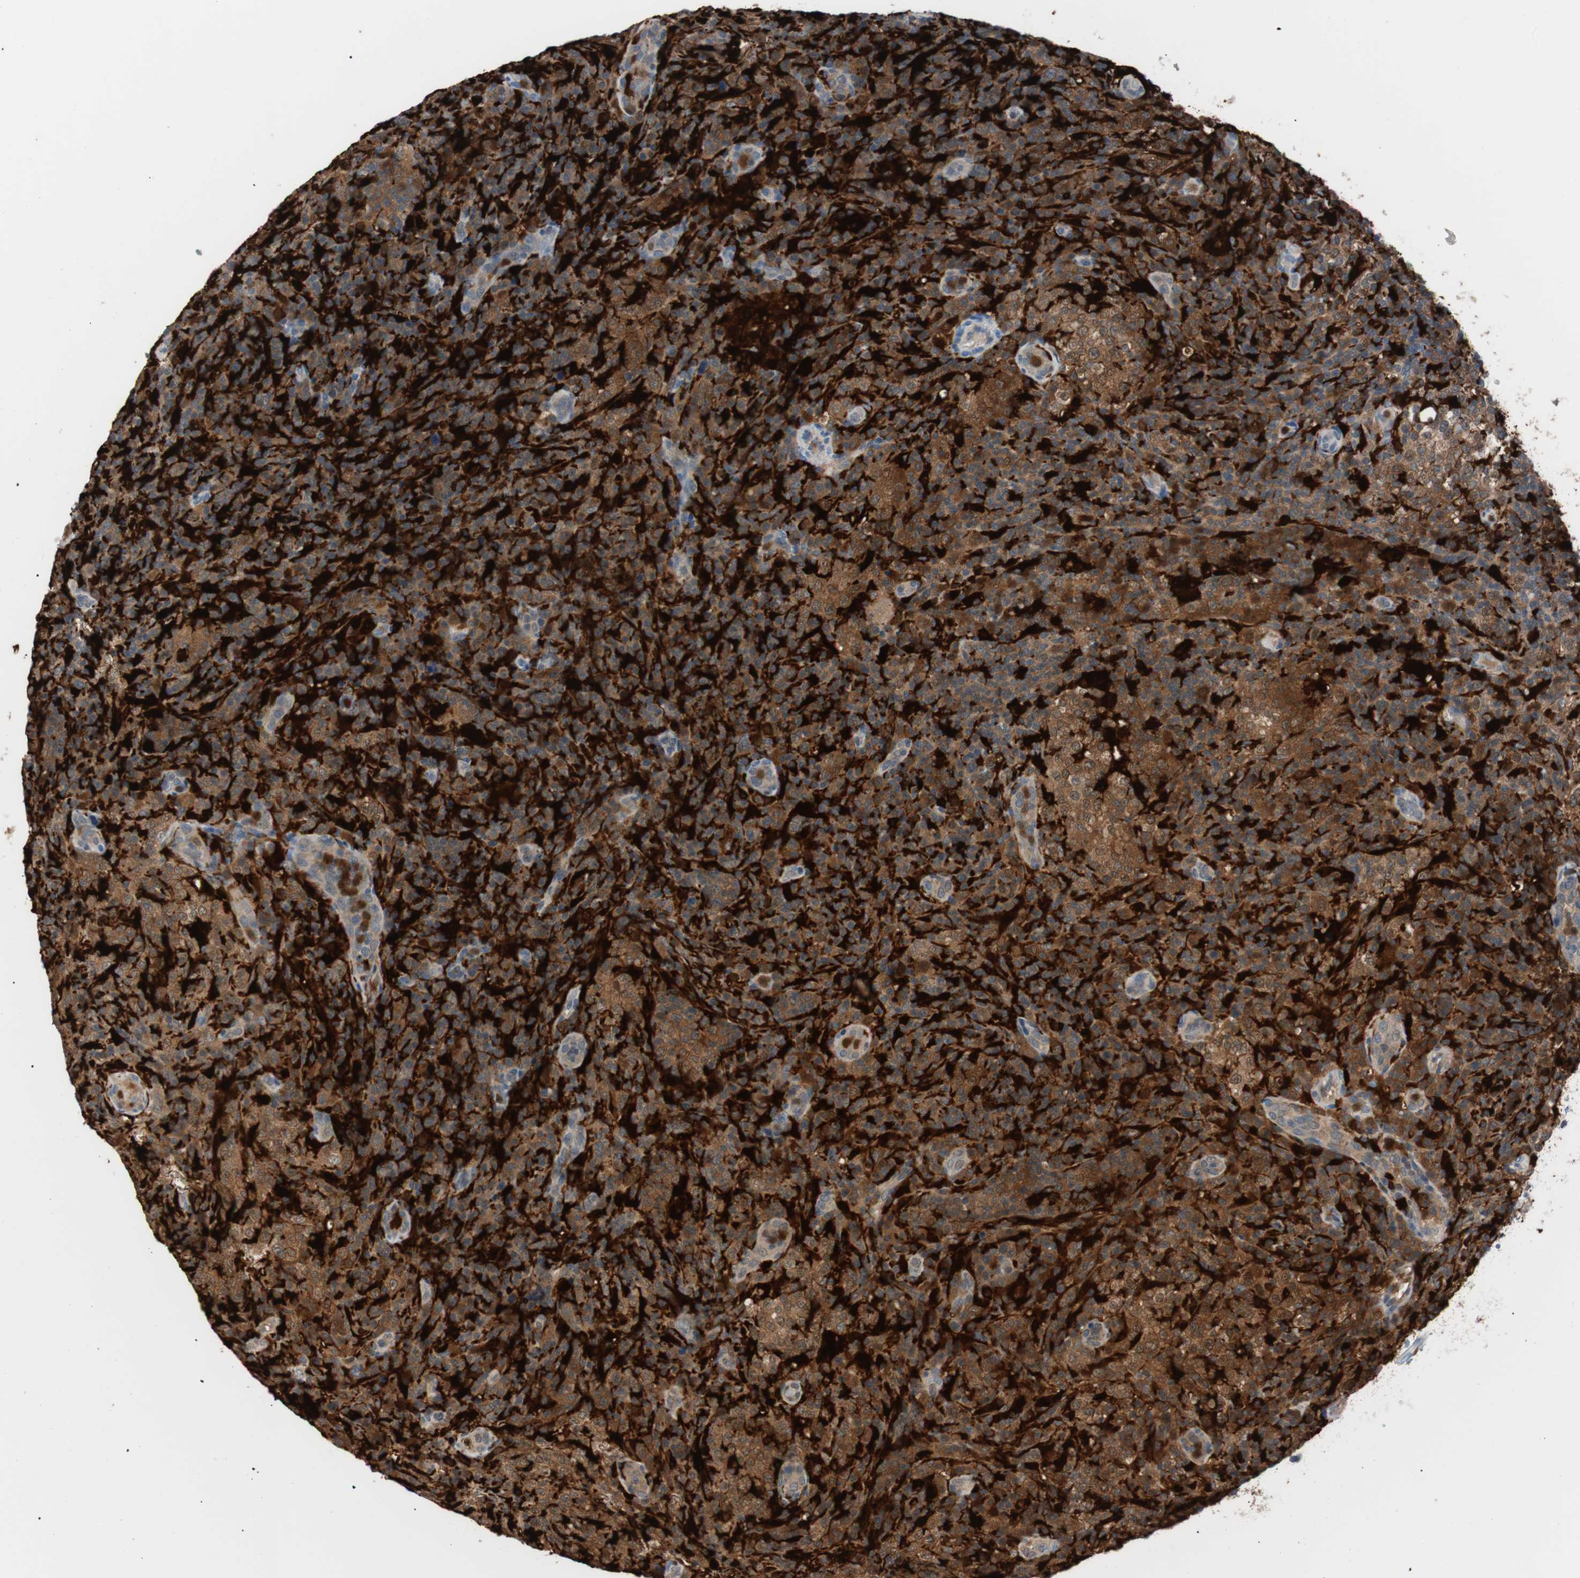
{"staining": {"intensity": "moderate", "quantity": ">75%", "location": "cytoplasmic/membranous"}, "tissue": "lymphoma", "cell_type": "Tumor cells", "image_type": "cancer", "snomed": [{"axis": "morphology", "description": "Malignant lymphoma, non-Hodgkin's type, High grade"}, {"axis": "topography", "description": "Lymph node"}], "caption": "A brown stain highlights moderate cytoplasmic/membranous positivity of a protein in lymphoma tumor cells.", "gene": "IL18", "patient": {"sex": "female", "age": 76}}